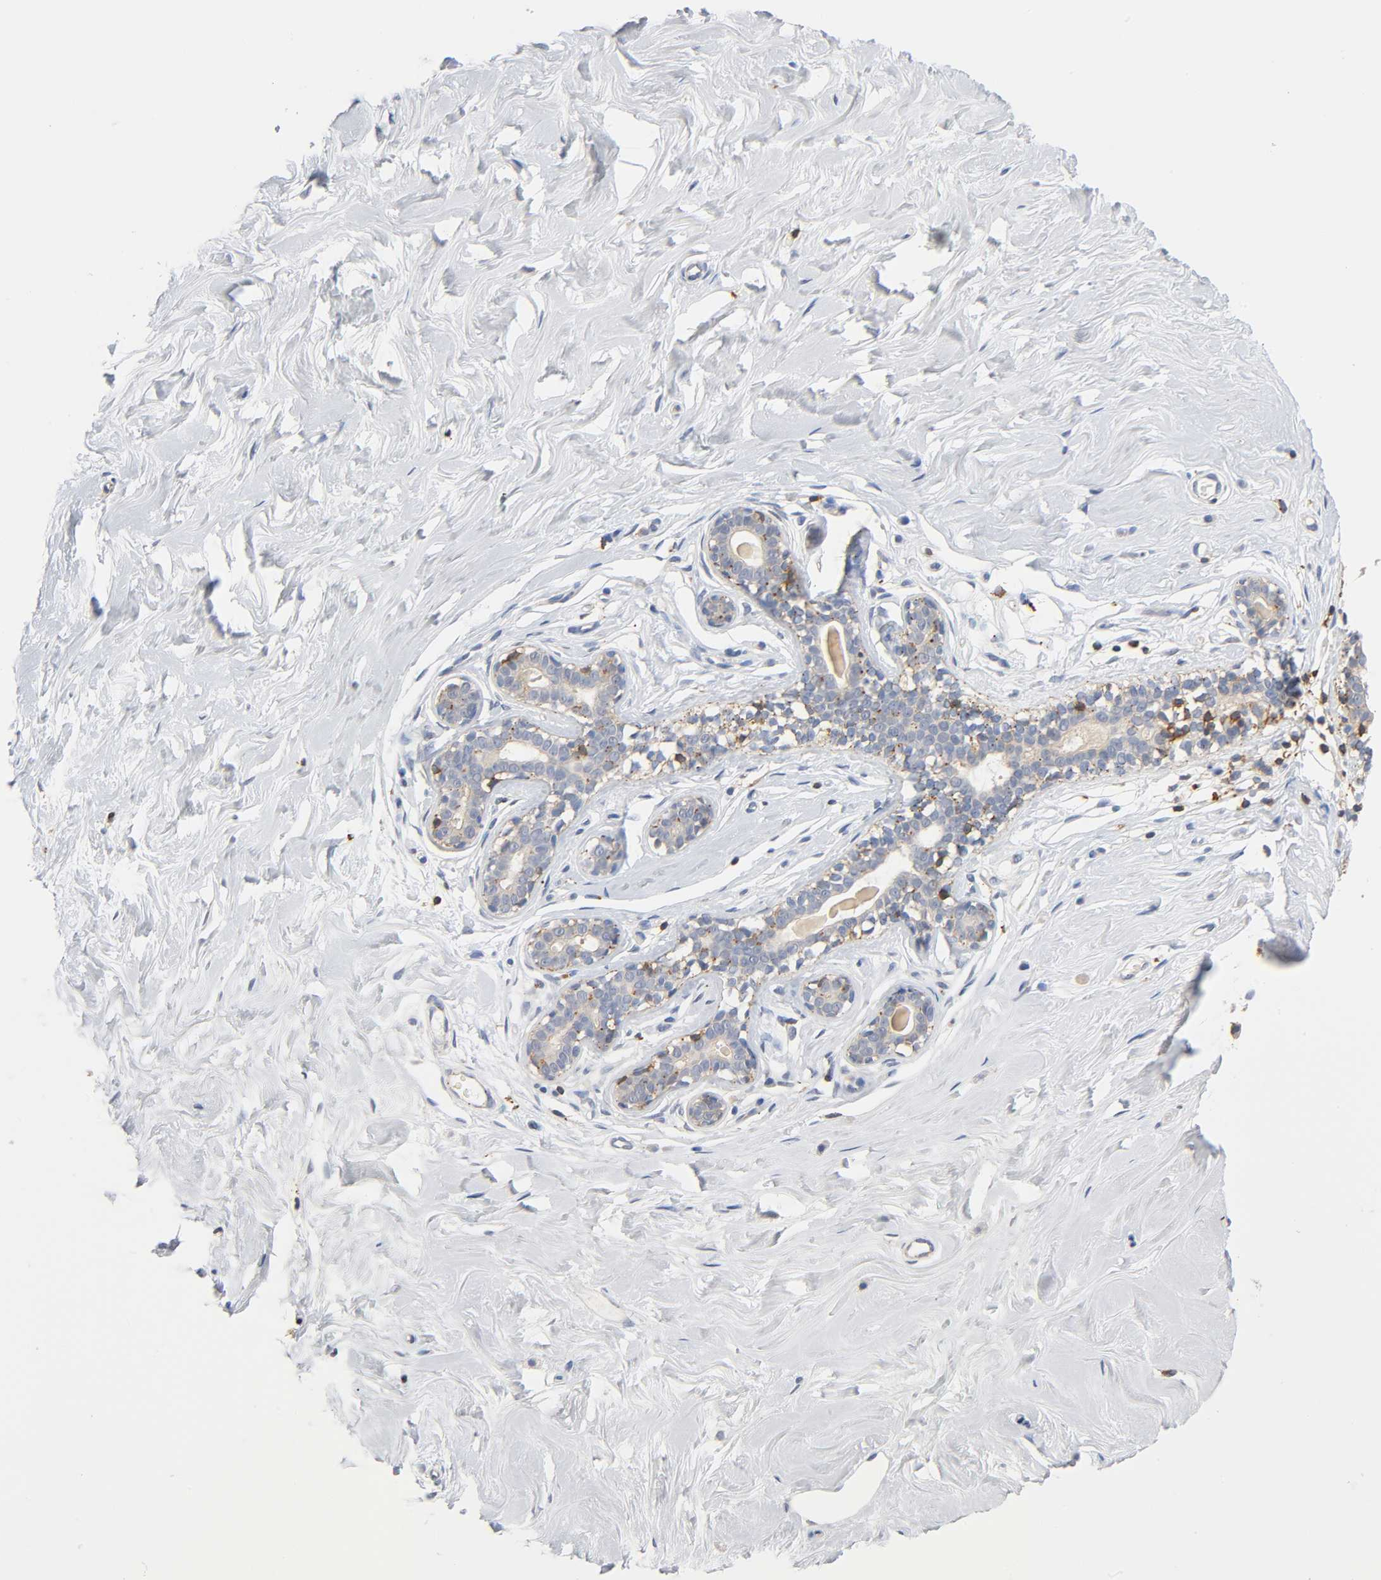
{"staining": {"intensity": "negative", "quantity": "none", "location": "none"}, "tissue": "breast", "cell_type": "Adipocytes", "image_type": "normal", "snomed": [{"axis": "morphology", "description": "Normal tissue, NOS"}, {"axis": "topography", "description": "Breast"}], "caption": "High power microscopy micrograph of an IHC image of benign breast, revealing no significant positivity in adipocytes. The staining is performed using DAB (3,3'-diaminobenzidine) brown chromogen with nuclei counter-stained in using hematoxylin.", "gene": "UCKL1", "patient": {"sex": "female", "age": 23}}